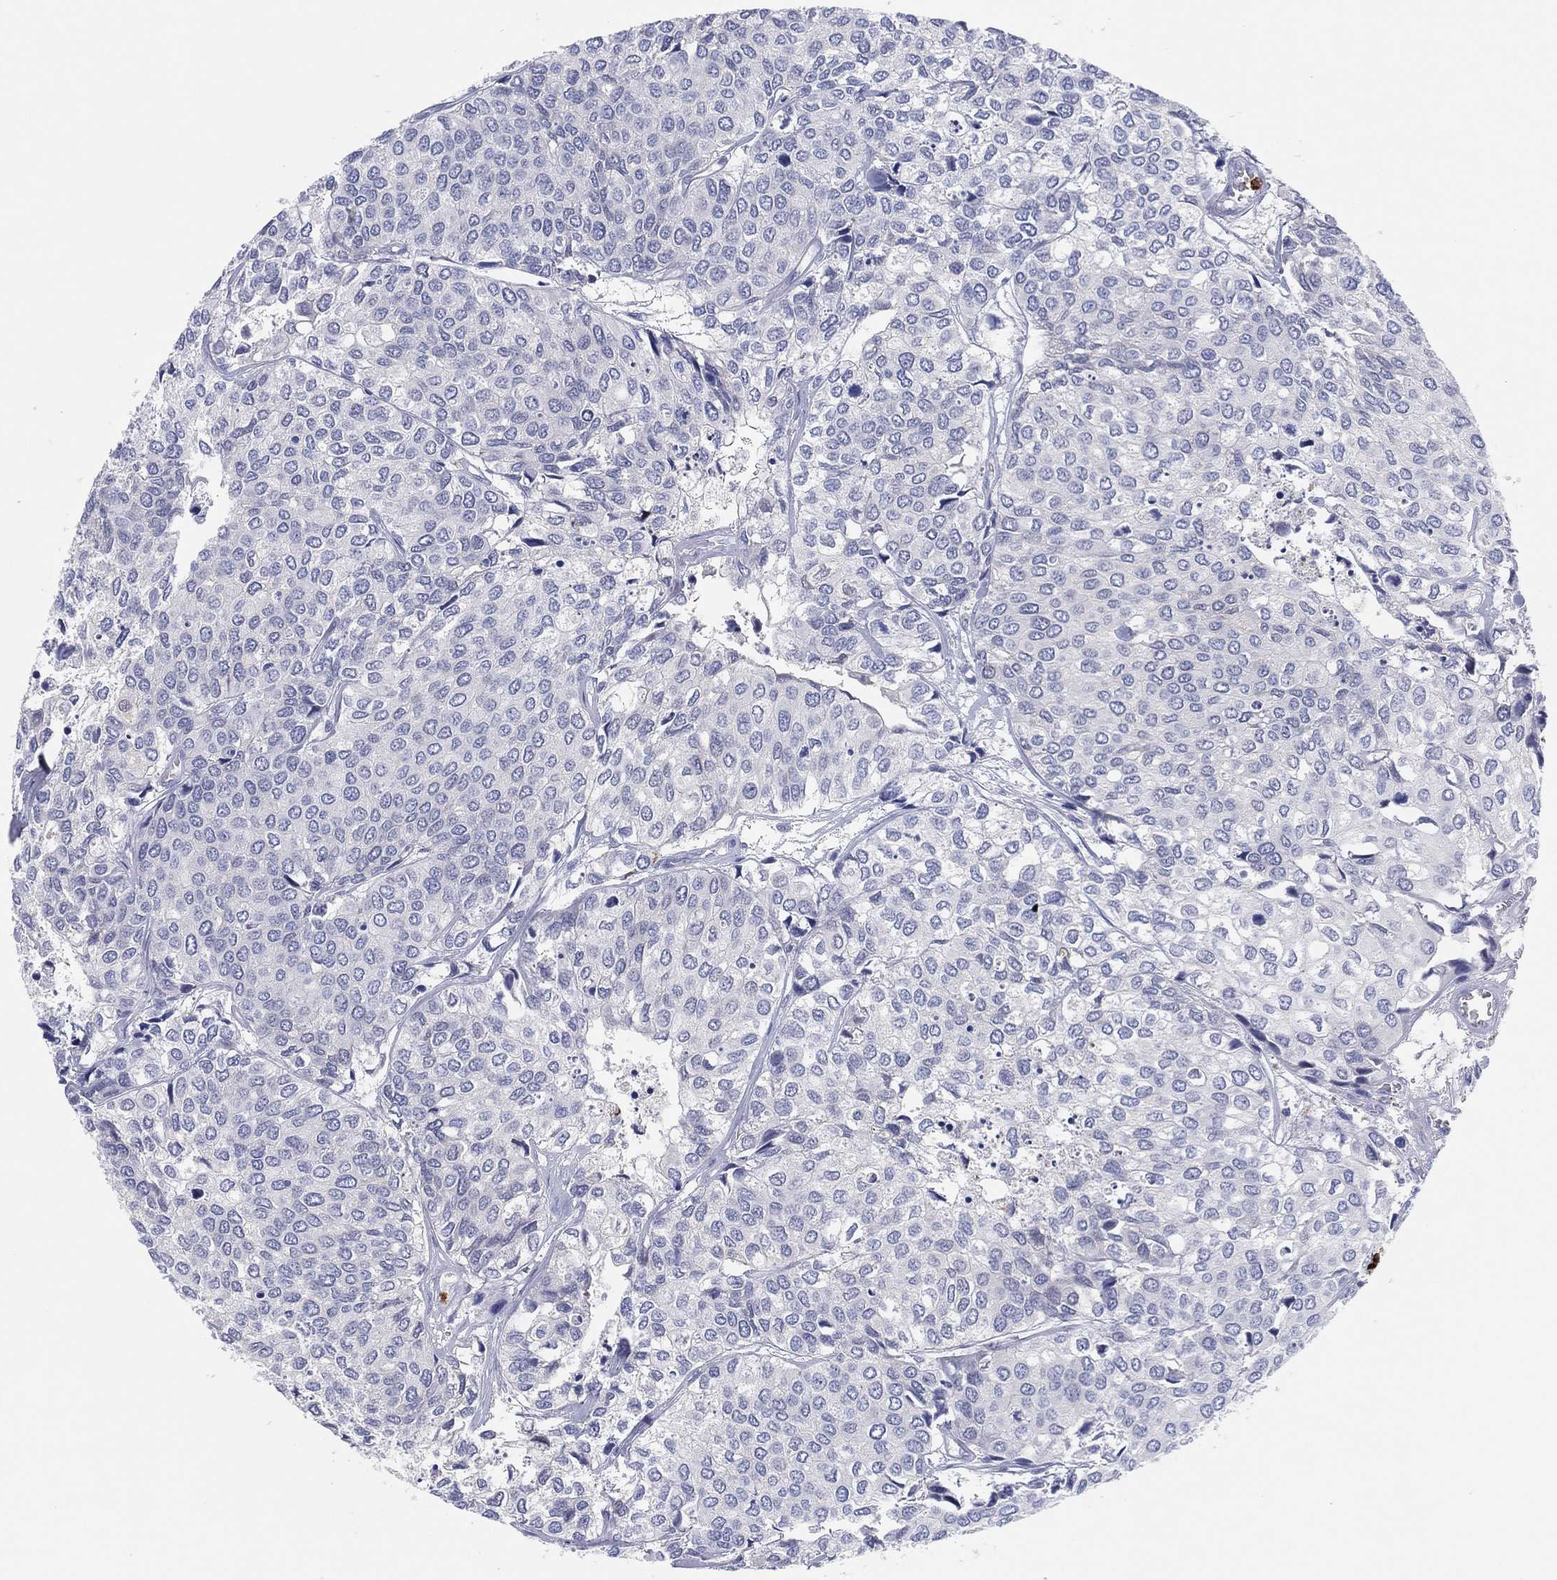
{"staining": {"intensity": "negative", "quantity": "none", "location": "none"}, "tissue": "urothelial cancer", "cell_type": "Tumor cells", "image_type": "cancer", "snomed": [{"axis": "morphology", "description": "Urothelial carcinoma, High grade"}, {"axis": "topography", "description": "Urinary bladder"}], "caption": "DAB immunohistochemical staining of human urothelial cancer demonstrates no significant positivity in tumor cells. (Immunohistochemistry (ihc), brightfield microscopy, high magnification).", "gene": "PLAC8", "patient": {"sex": "male", "age": 73}}